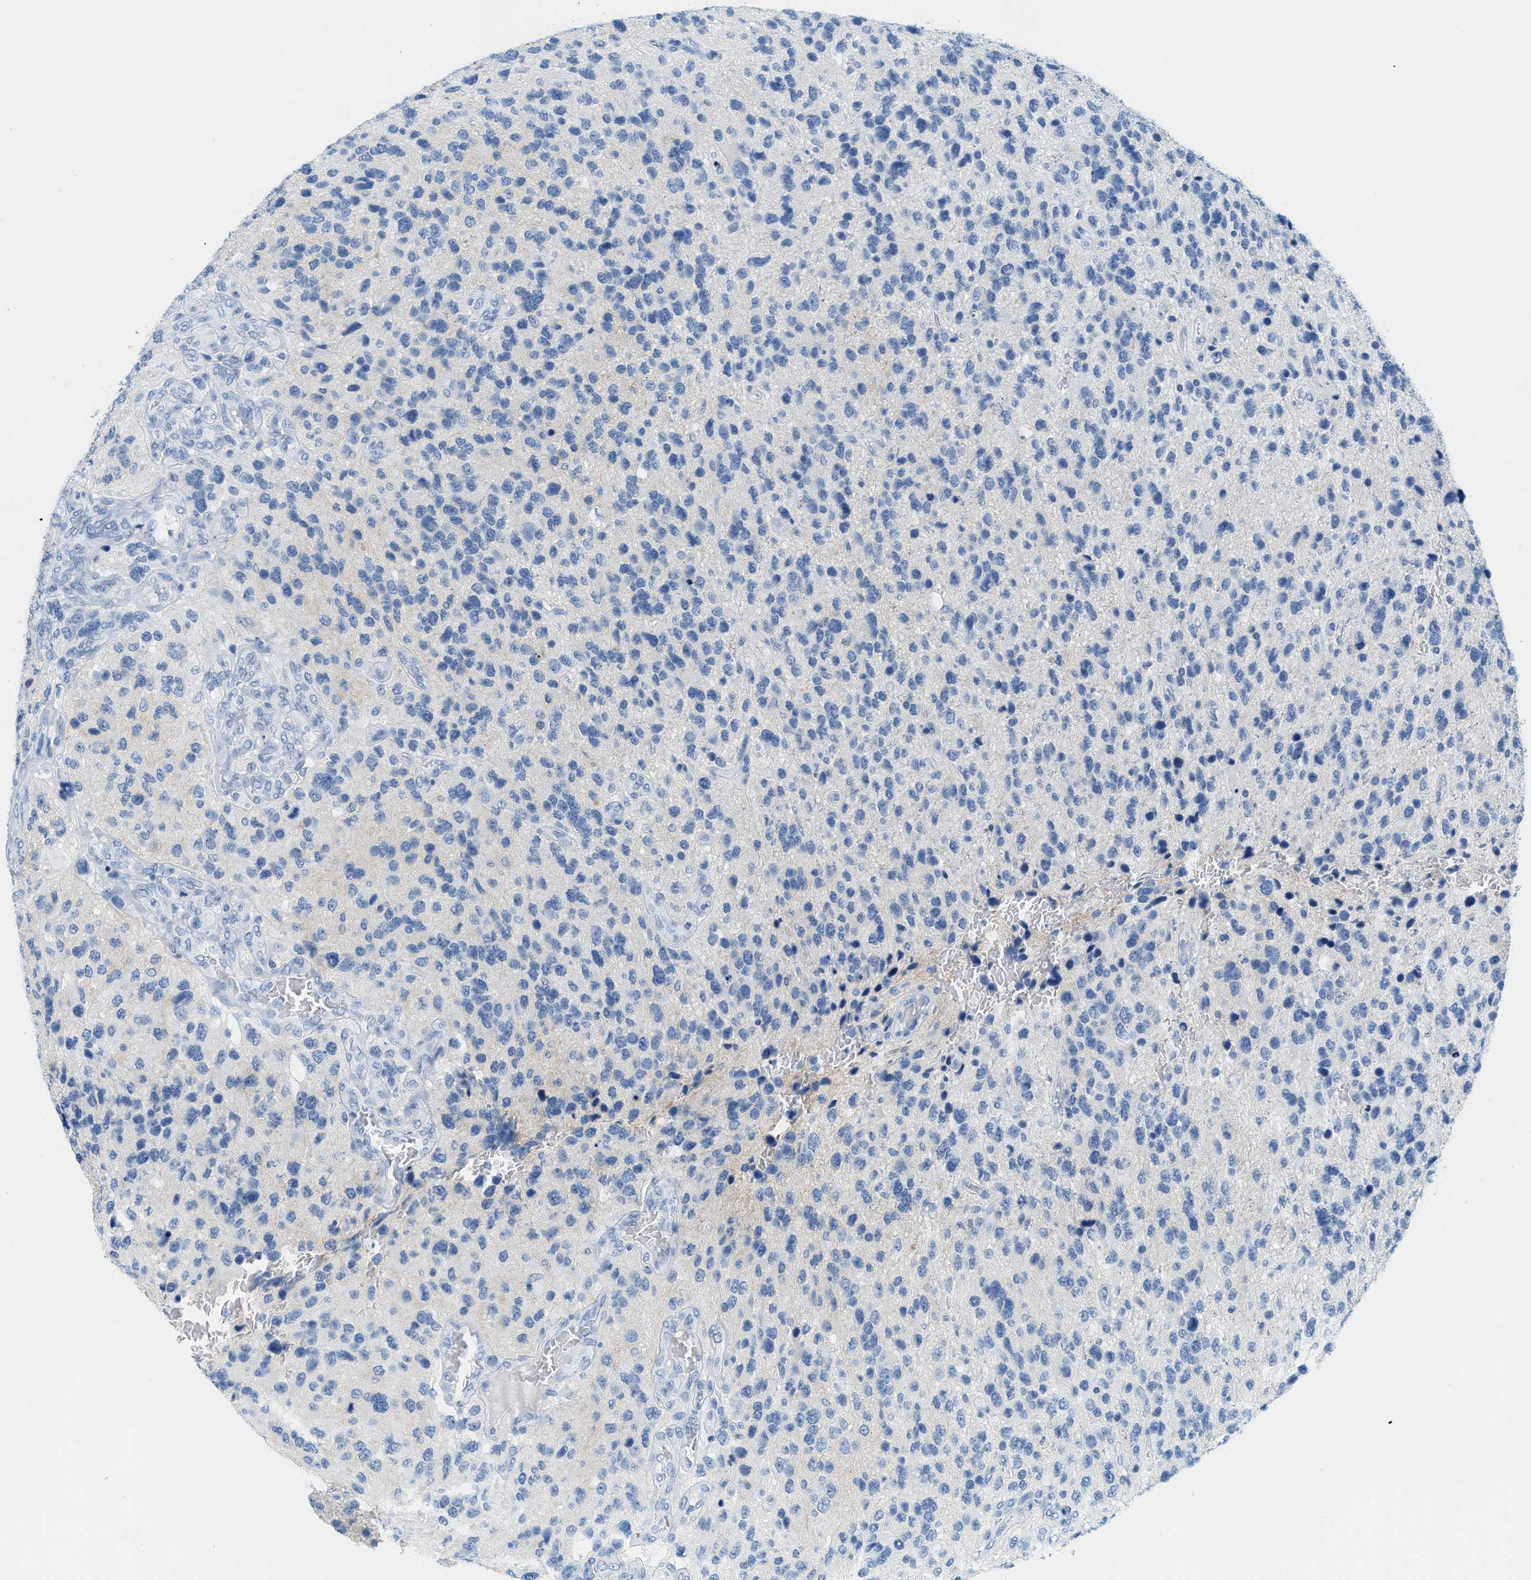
{"staining": {"intensity": "negative", "quantity": "none", "location": "none"}, "tissue": "glioma", "cell_type": "Tumor cells", "image_type": "cancer", "snomed": [{"axis": "morphology", "description": "Glioma, malignant, High grade"}, {"axis": "topography", "description": "Brain"}], "caption": "Tumor cells are negative for protein expression in human malignant high-grade glioma.", "gene": "GPM6A", "patient": {"sex": "female", "age": 58}}